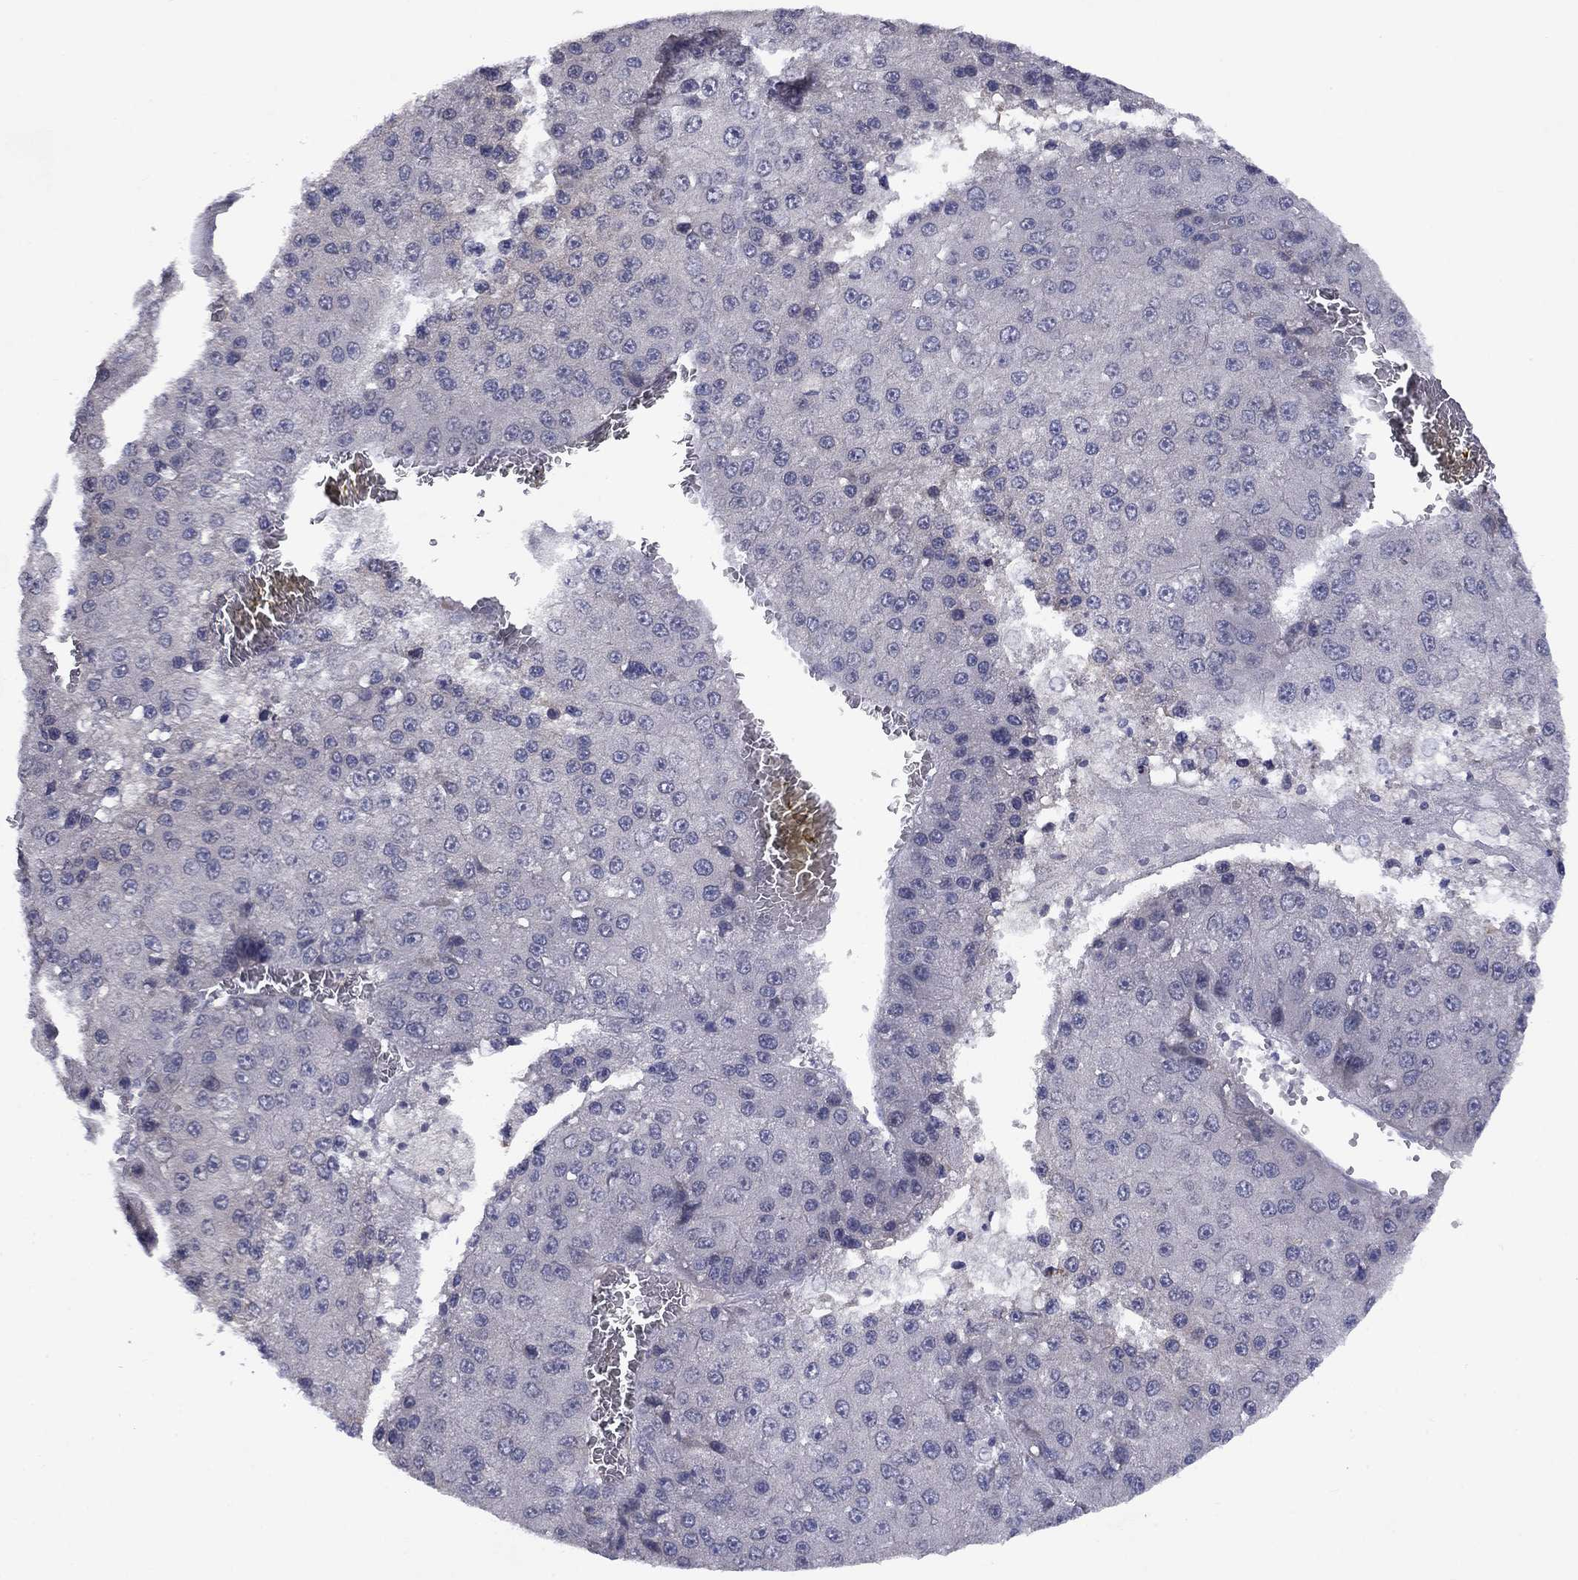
{"staining": {"intensity": "negative", "quantity": "none", "location": "none"}, "tissue": "liver cancer", "cell_type": "Tumor cells", "image_type": "cancer", "snomed": [{"axis": "morphology", "description": "Carcinoma, Hepatocellular, NOS"}, {"axis": "topography", "description": "Liver"}], "caption": "Tumor cells show no significant staining in liver cancer.", "gene": "CACNA1A", "patient": {"sex": "female", "age": 73}}